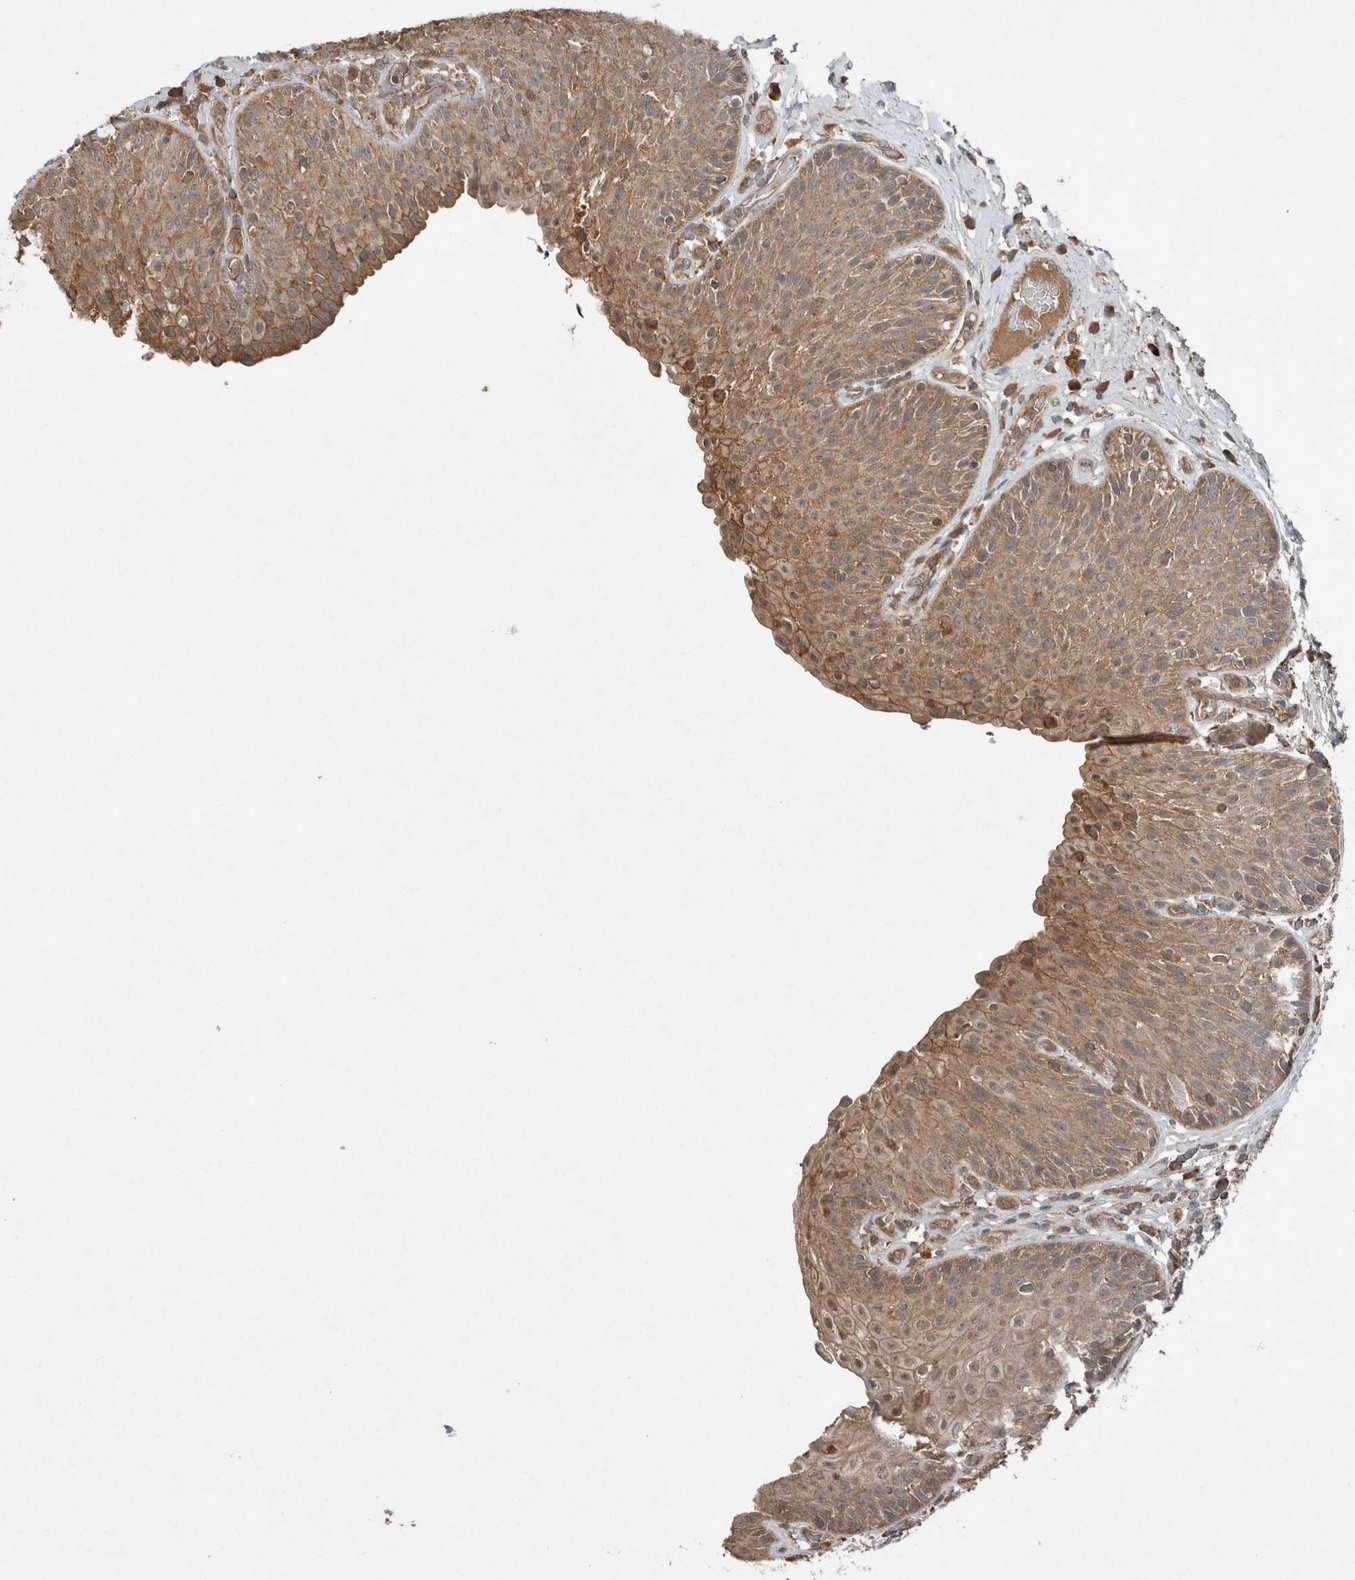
{"staining": {"intensity": "moderate", "quantity": ">75%", "location": "cytoplasmic/membranous"}, "tissue": "urinary bladder", "cell_type": "Urothelial cells", "image_type": "normal", "snomed": [{"axis": "morphology", "description": "Normal tissue, NOS"}, {"axis": "topography", "description": "Urinary bladder"}], "caption": "An IHC histopathology image of normal tissue is shown. Protein staining in brown highlights moderate cytoplasmic/membranous positivity in urinary bladder within urothelial cells. (DAB IHC with brightfield microscopy, high magnification).", "gene": "KLK14", "patient": {"sex": "female", "age": 62}}